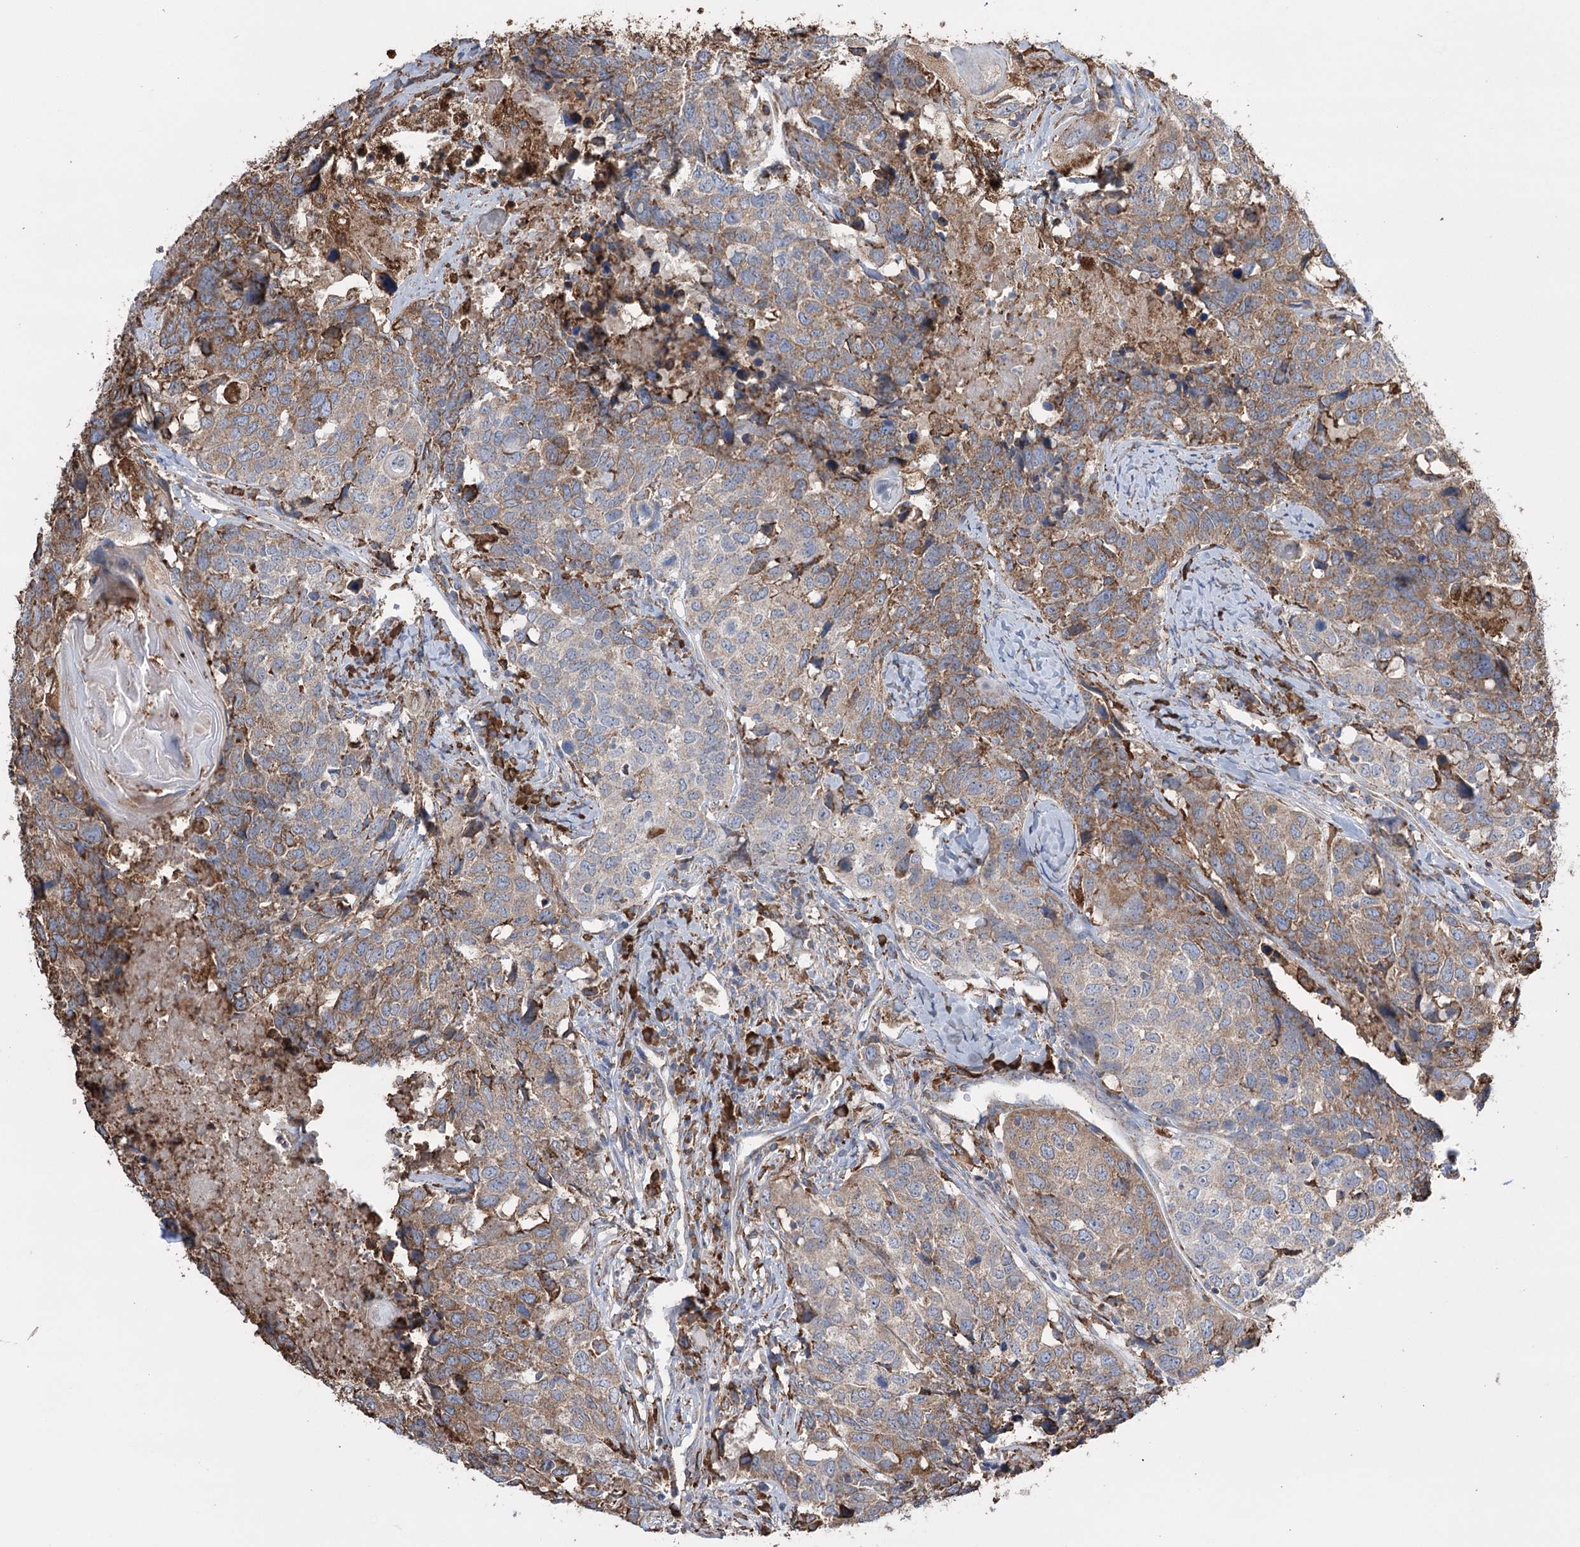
{"staining": {"intensity": "moderate", "quantity": ">75%", "location": "cytoplasmic/membranous"}, "tissue": "head and neck cancer", "cell_type": "Tumor cells", "image_type": "cancer", "snomed": [{"axis": "morphology", "description": "Squamous cell carcinoma, NOS"}, {"axis": "topography", "description": "Head-Neck"}], "caption": "The photomicrograph shows a brown stain indicating the presence of a protein in the cytoplasmic/membranous of tumor cells in squamous cell carcinoma (head and neck).", "gene": "TRIM71", "patient": {"sex": "male", "age": 66}}